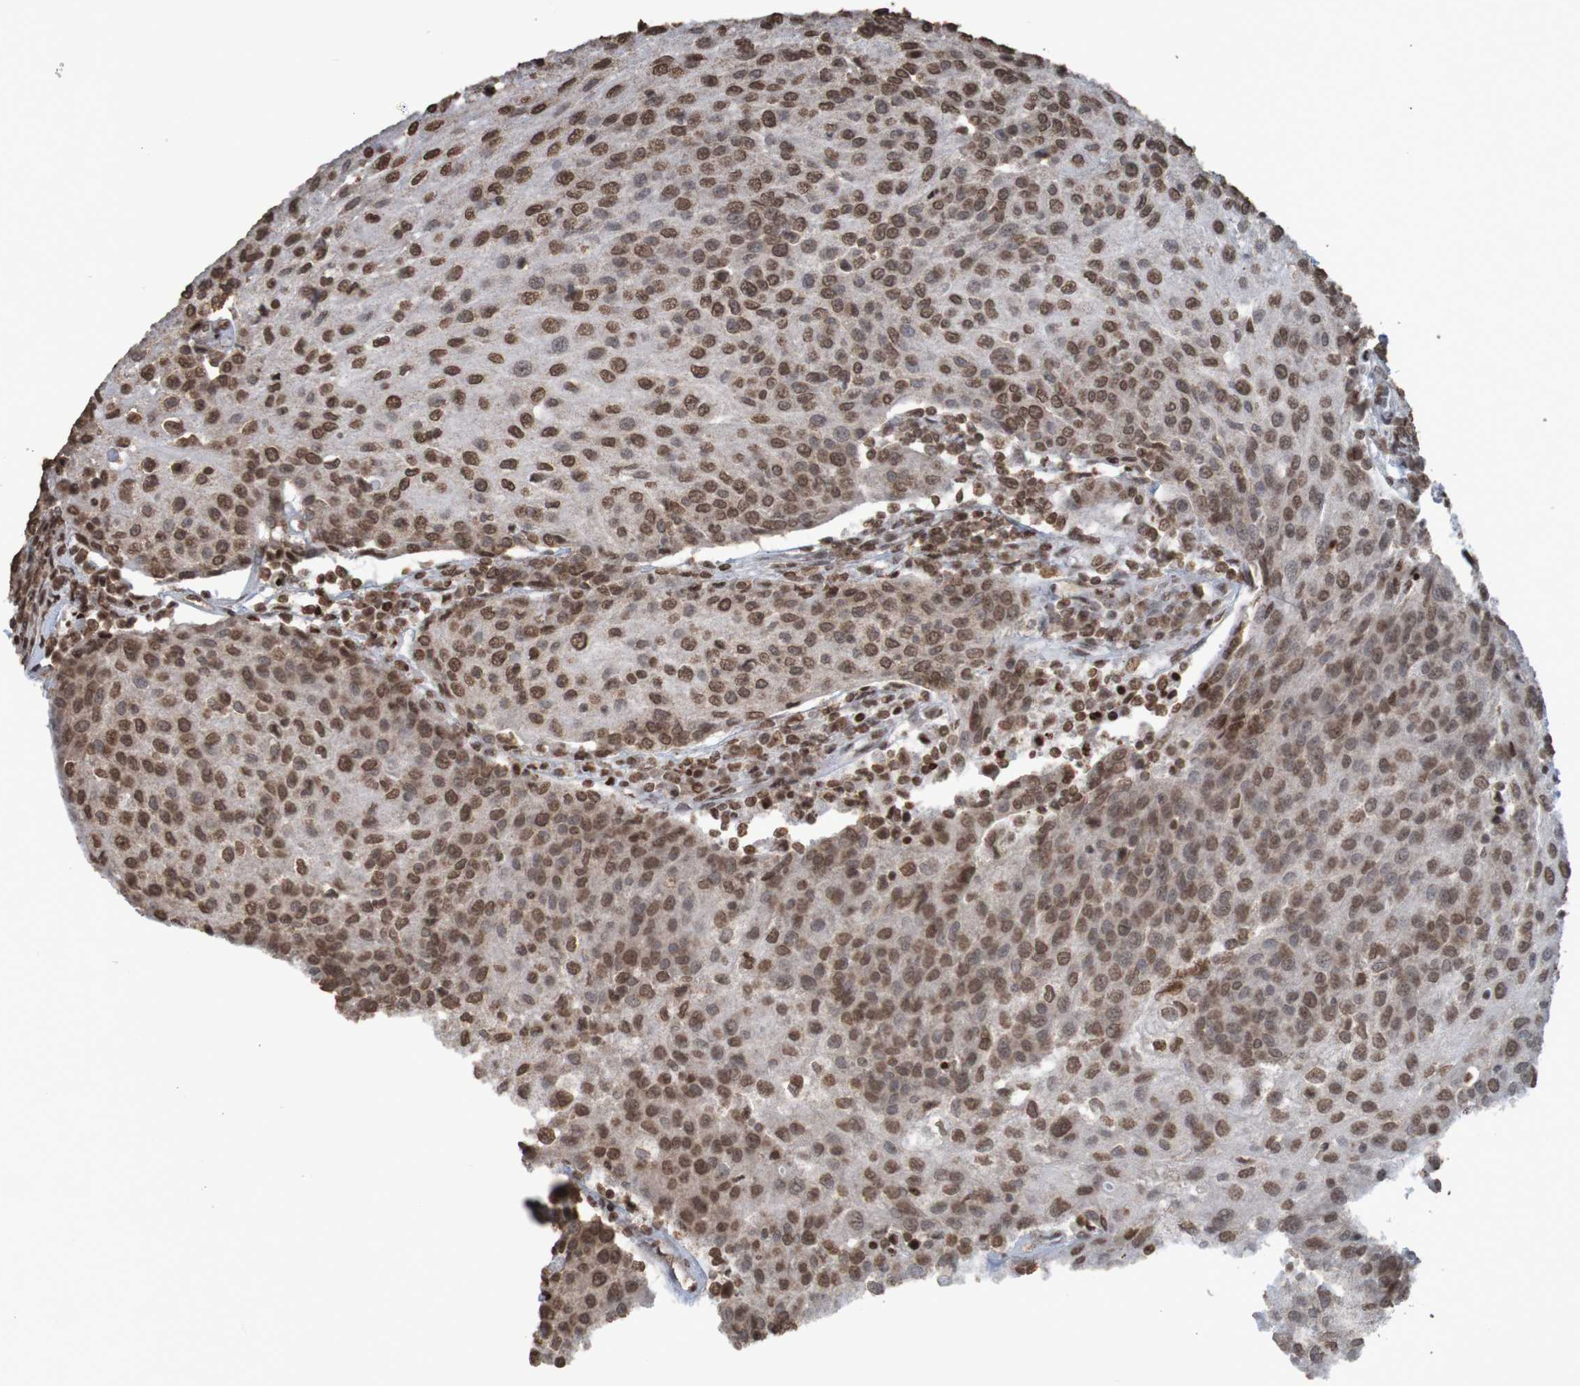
{"staining": {"intensity": "moderate", "quantity": ">75%", "location": "nuclear"}, "tissue": "urothelial cancer", "cell_type": "Tumor cells", "image_type": "cancer", "snomed": [{"axis": "morphology", "description": "Urothelial carcinoma, High grade"}, {"axis": "topography", "description": "Urinary bladder"}], "caption": "Moderate nuclear positivity is identified in about >75% of tumor cells in urothelial carcinoma (high-grade).", "gene": "GFI1", "patient": {"sex": "female", "age": 85}}